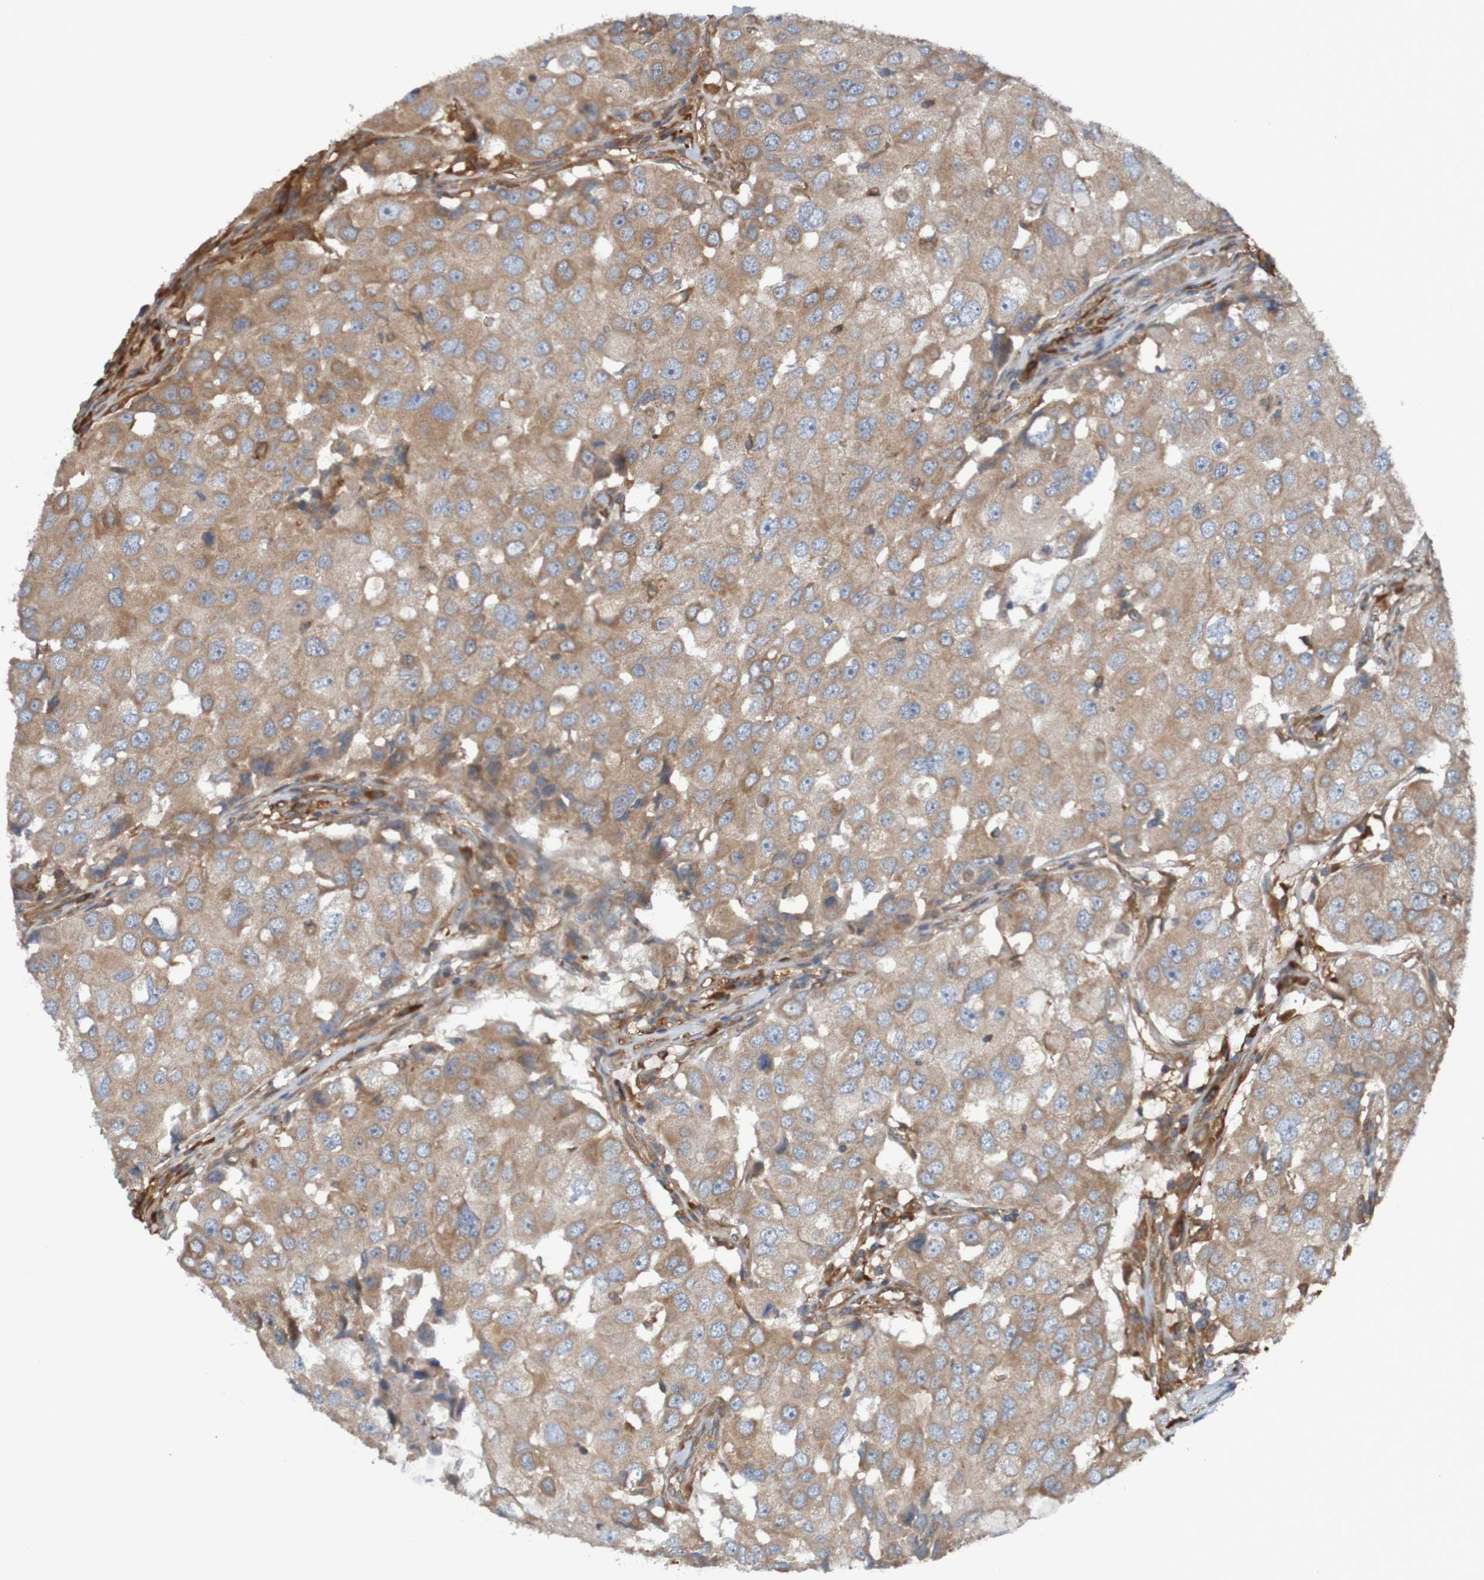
{"staining": {"intensity": "moderate", "quantity": ">75%", "location": "cytoplasmic/membranous"}, "tissue": "breast cancer", "cell_type": "Tumor cells", "image_type": "cancer", "snomed": [{"axis": "morphology", "description": "Duct carcinoma"}, {"axis": "topography", "description": "Breast"}], "caption": "IHC (DAB) staining of breast cancer shows moderate cytoplasmic/membranous protein expression in about >75% of tumor cells.", "gene": "DNAJC4", "patient": {"sex": "female", "age": 27}}